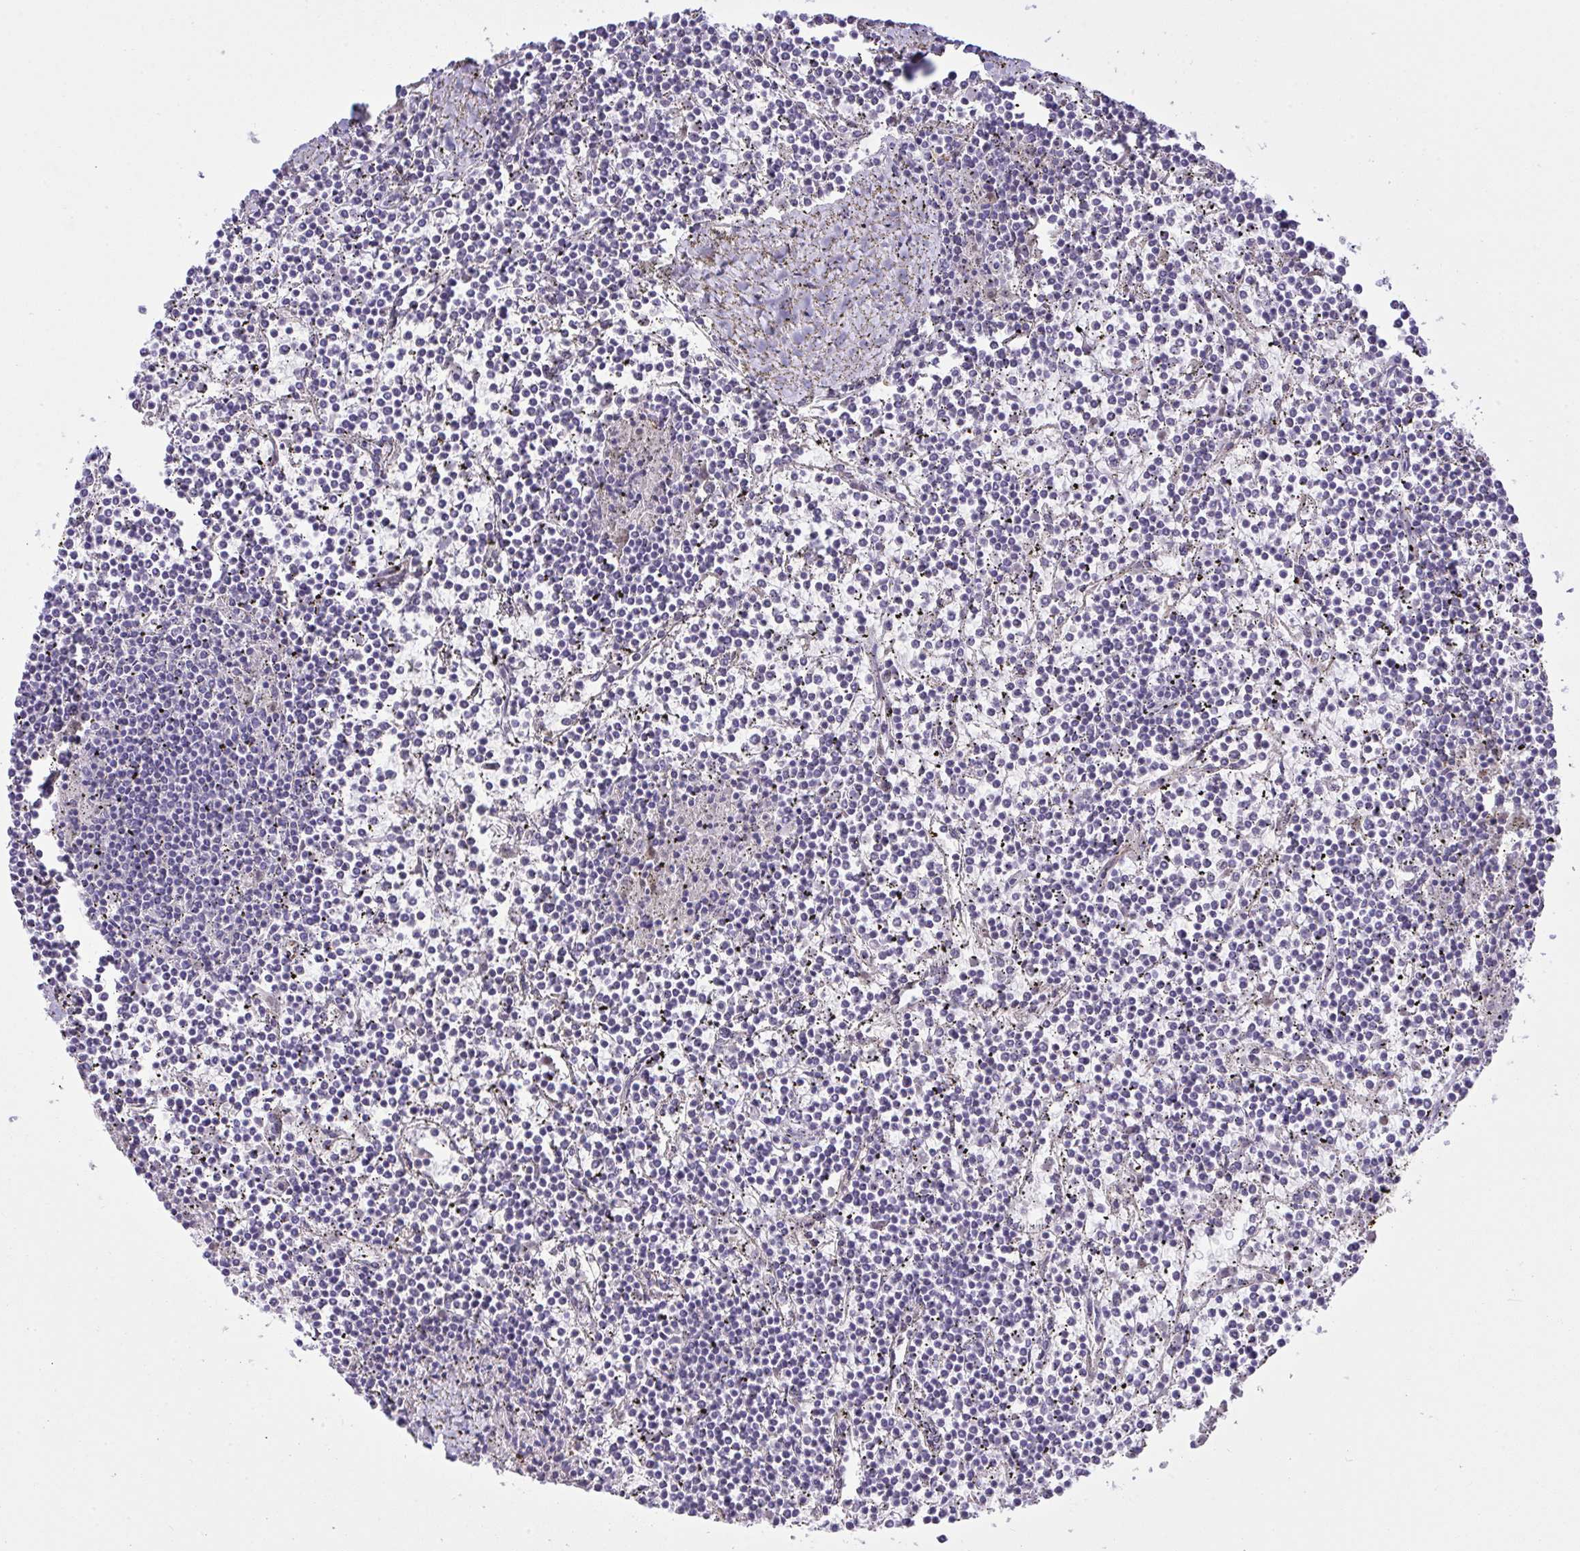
{"staining": {"intensity": "negative", "quantity": "none", "location": "none"}, "tissue": "lymphoma", "cell_type": "Tumor cells", "image_type": "cancer", "snomed": [{"axis": "morphology", "description": "Malignant lymphoma, non-Hodgkin's type, Low grade"}, {"axis": "topography", "description": "Spleen"}], "caption": "Immunohistochemical staining of malignant lymphoma, non-Hodgkin's type (low-grade) reveals no significant expression in tumor cells.", "gene": "SLC35B1", "patient": {"sex": "female", "age": 19}}